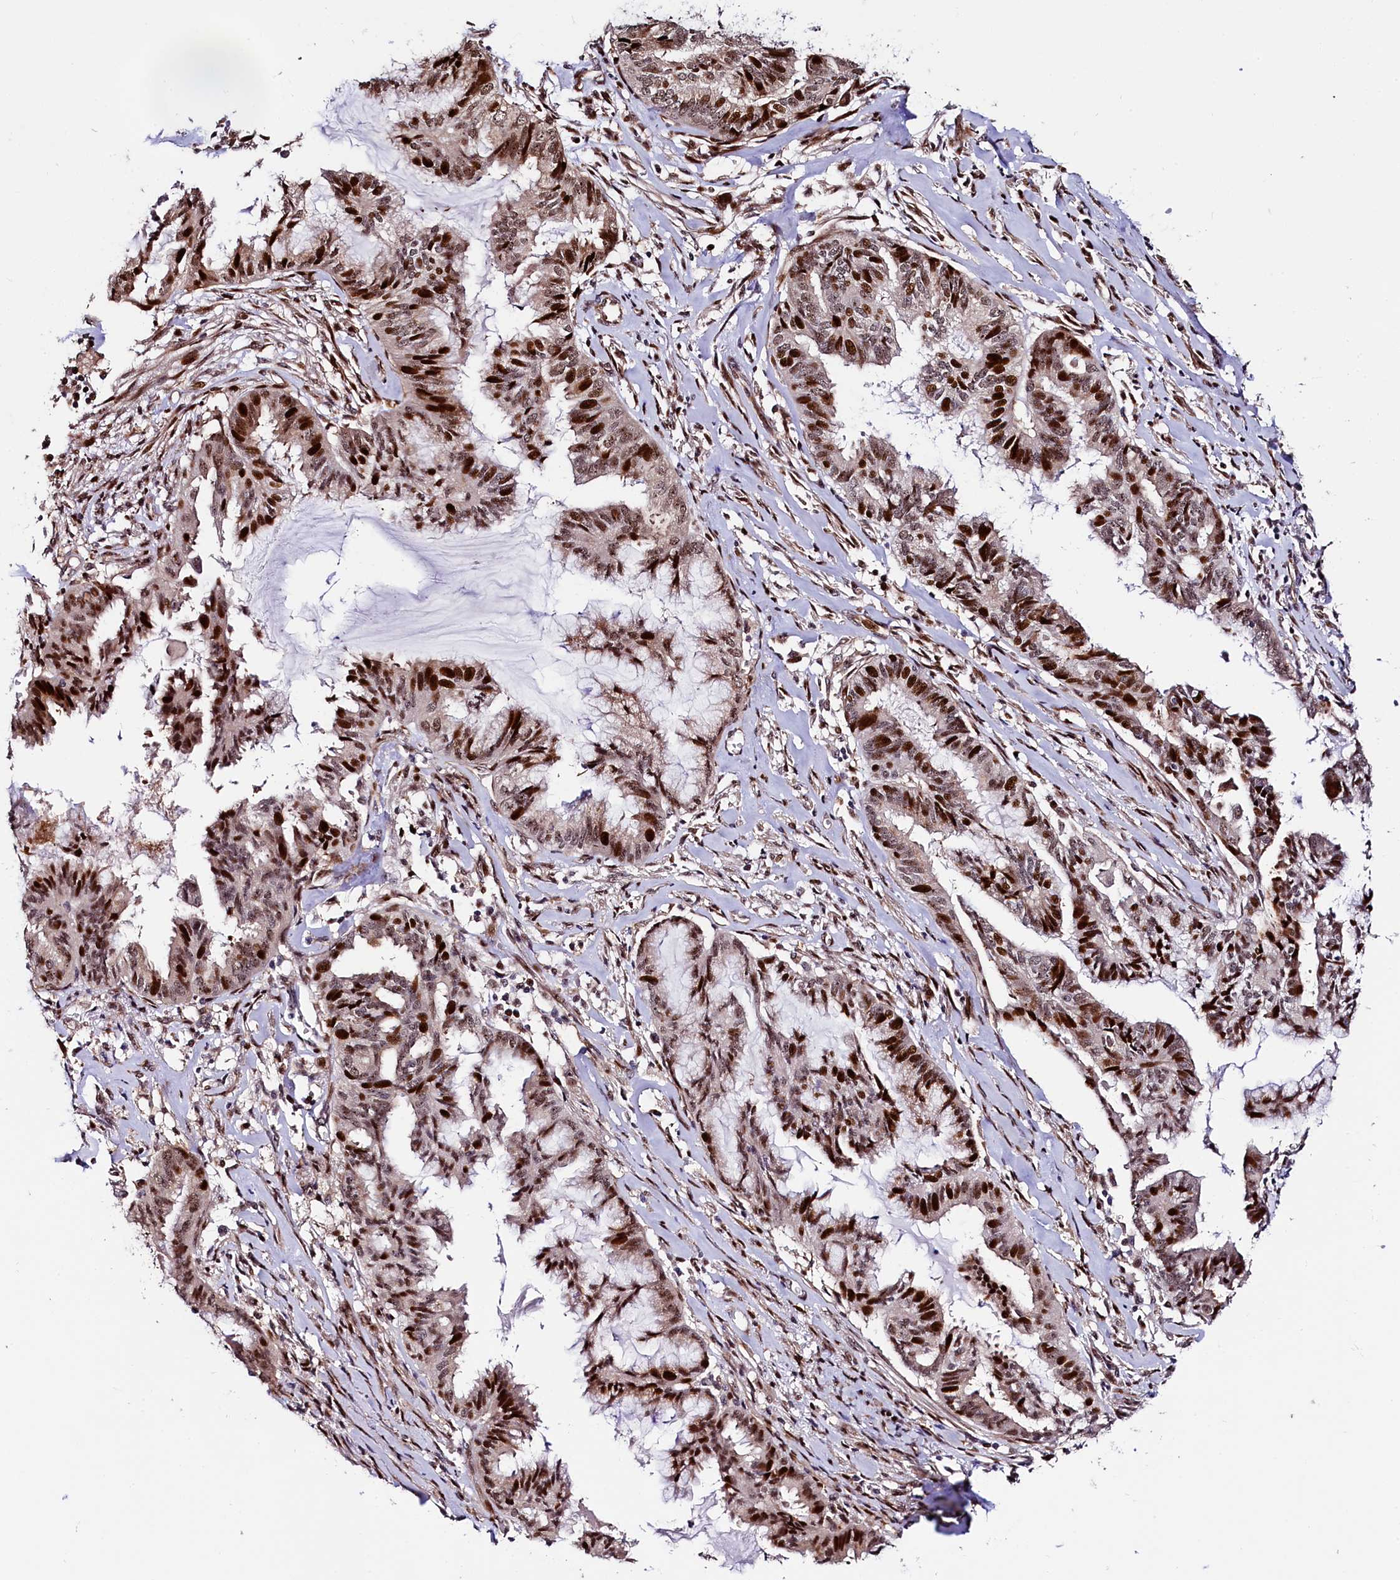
{"staining": {"intensity": "strong", "quantity": ">75%", "location": "nuclear"}, "tissue": "endometrial cancer", "cell_type": "Tumor cells", "image_type": "cancer", "snomed": [{"axis": "morphology", "description": "Adenocarcinoma, NOS"}, {"axis": "topography", "description": "Endometrium"}], "caption": "Protein expression analysis of adenocarcinoma (endometrial) reveals strong nuclear expression in approximately >75% of tumor cells.", "gene": "TRMT112", "patient": {"sex": "female", "age": 86}}